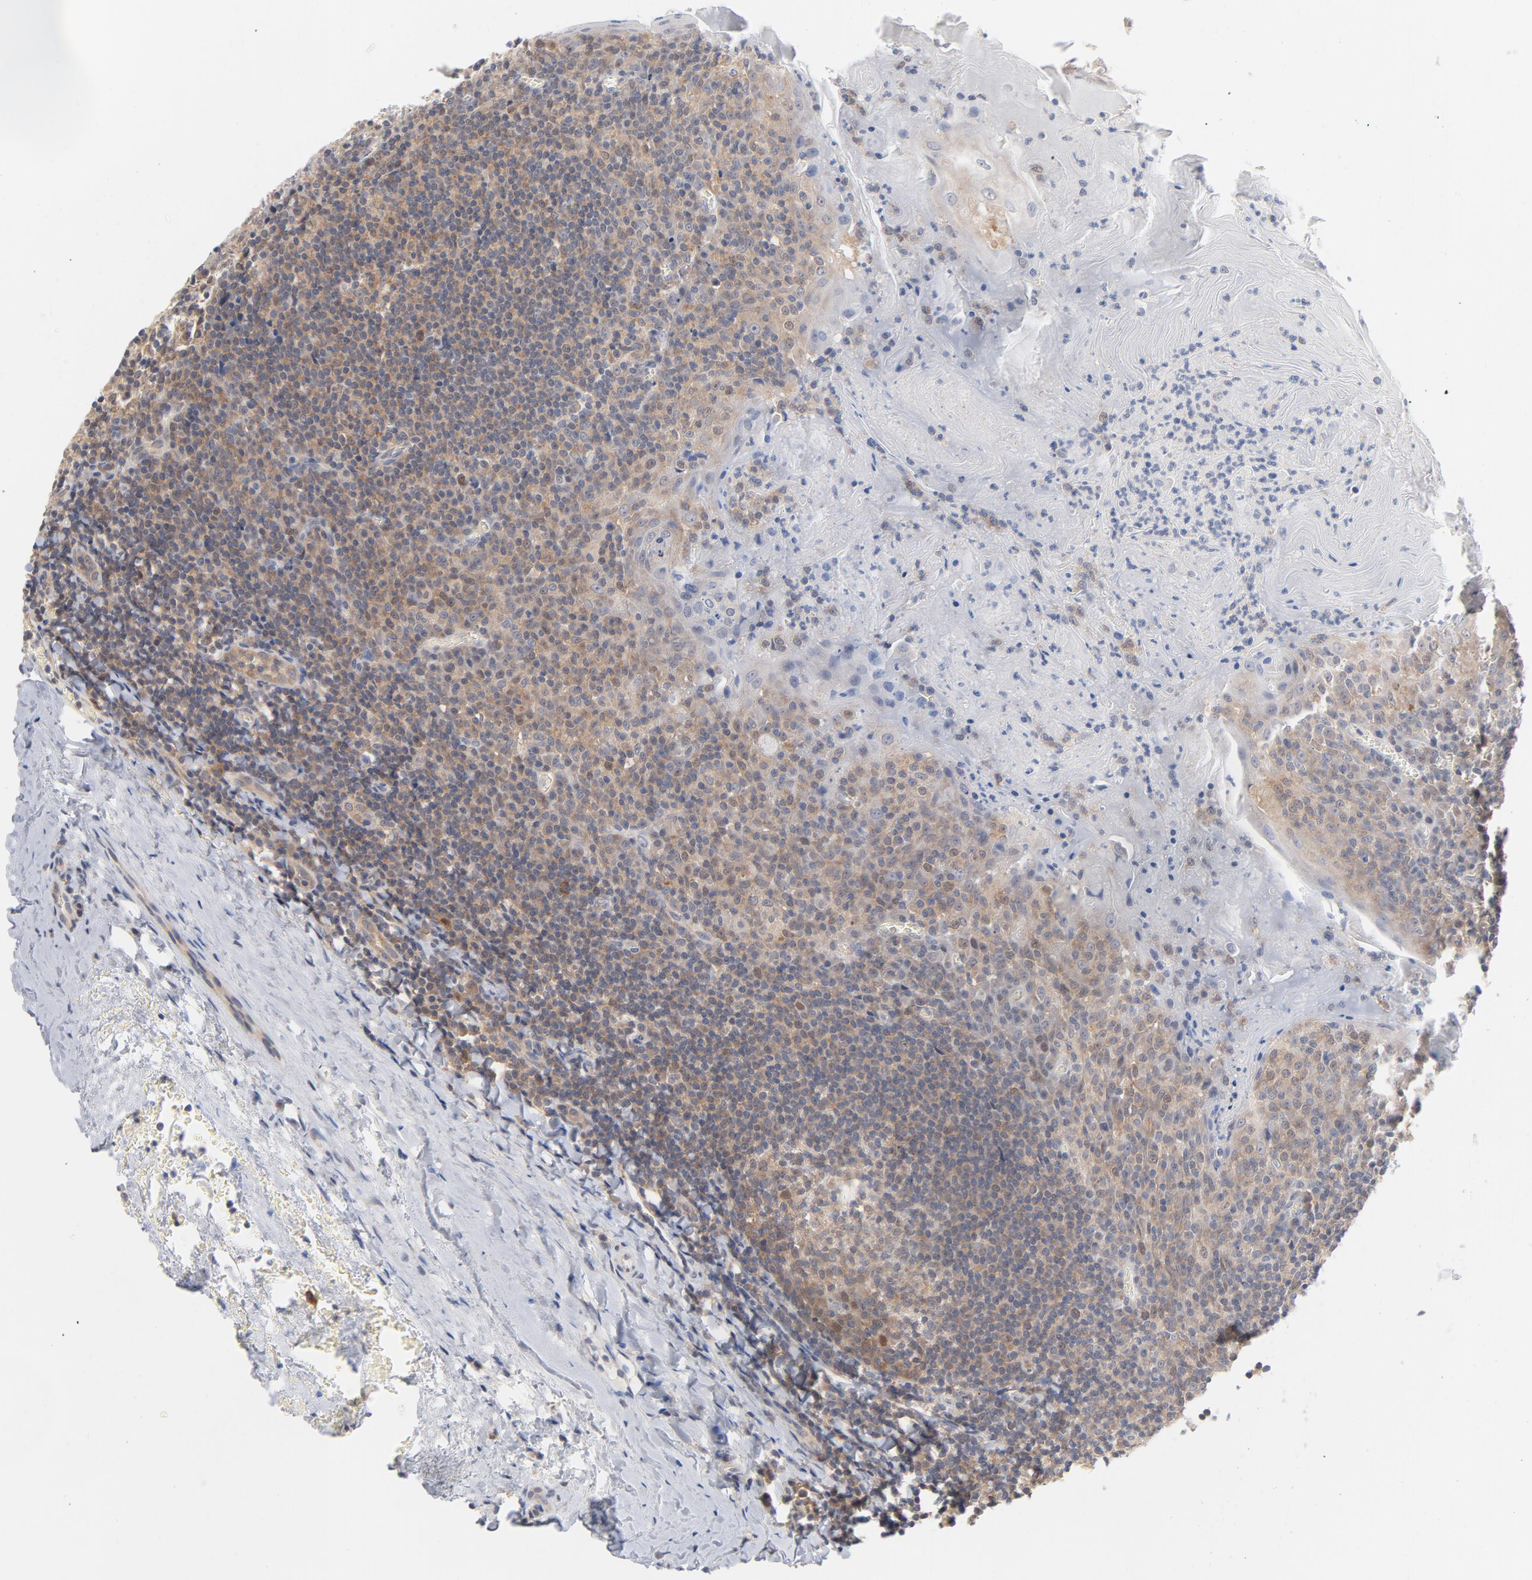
{"staining": {"intensity": "weak", "quantity": "<25%", "location": "nuclear"}, "tissue": "tonsil", "cell_type": "Germinal center cells", "image_type": "normal", "snomed": [{"axis": "morphology", "description": "Normal tissue, NOS"}, {"axis": "topography", "description": "Tonsil"}], "caption": "High power microscopy photomicrograph of an immunohistochemistry (IHC) photomicrograph of normal tonsil, revealing no significant staining in germinal center cells. (Stains: DAB (3,3'-diaminobenzidine) immunohistochemistry with hematoxylin counter stain, Microscopy: brightfield microscopy at high magnification).", "gene": "UBL4A", "patient": {"sex": "male", "age": 31}}